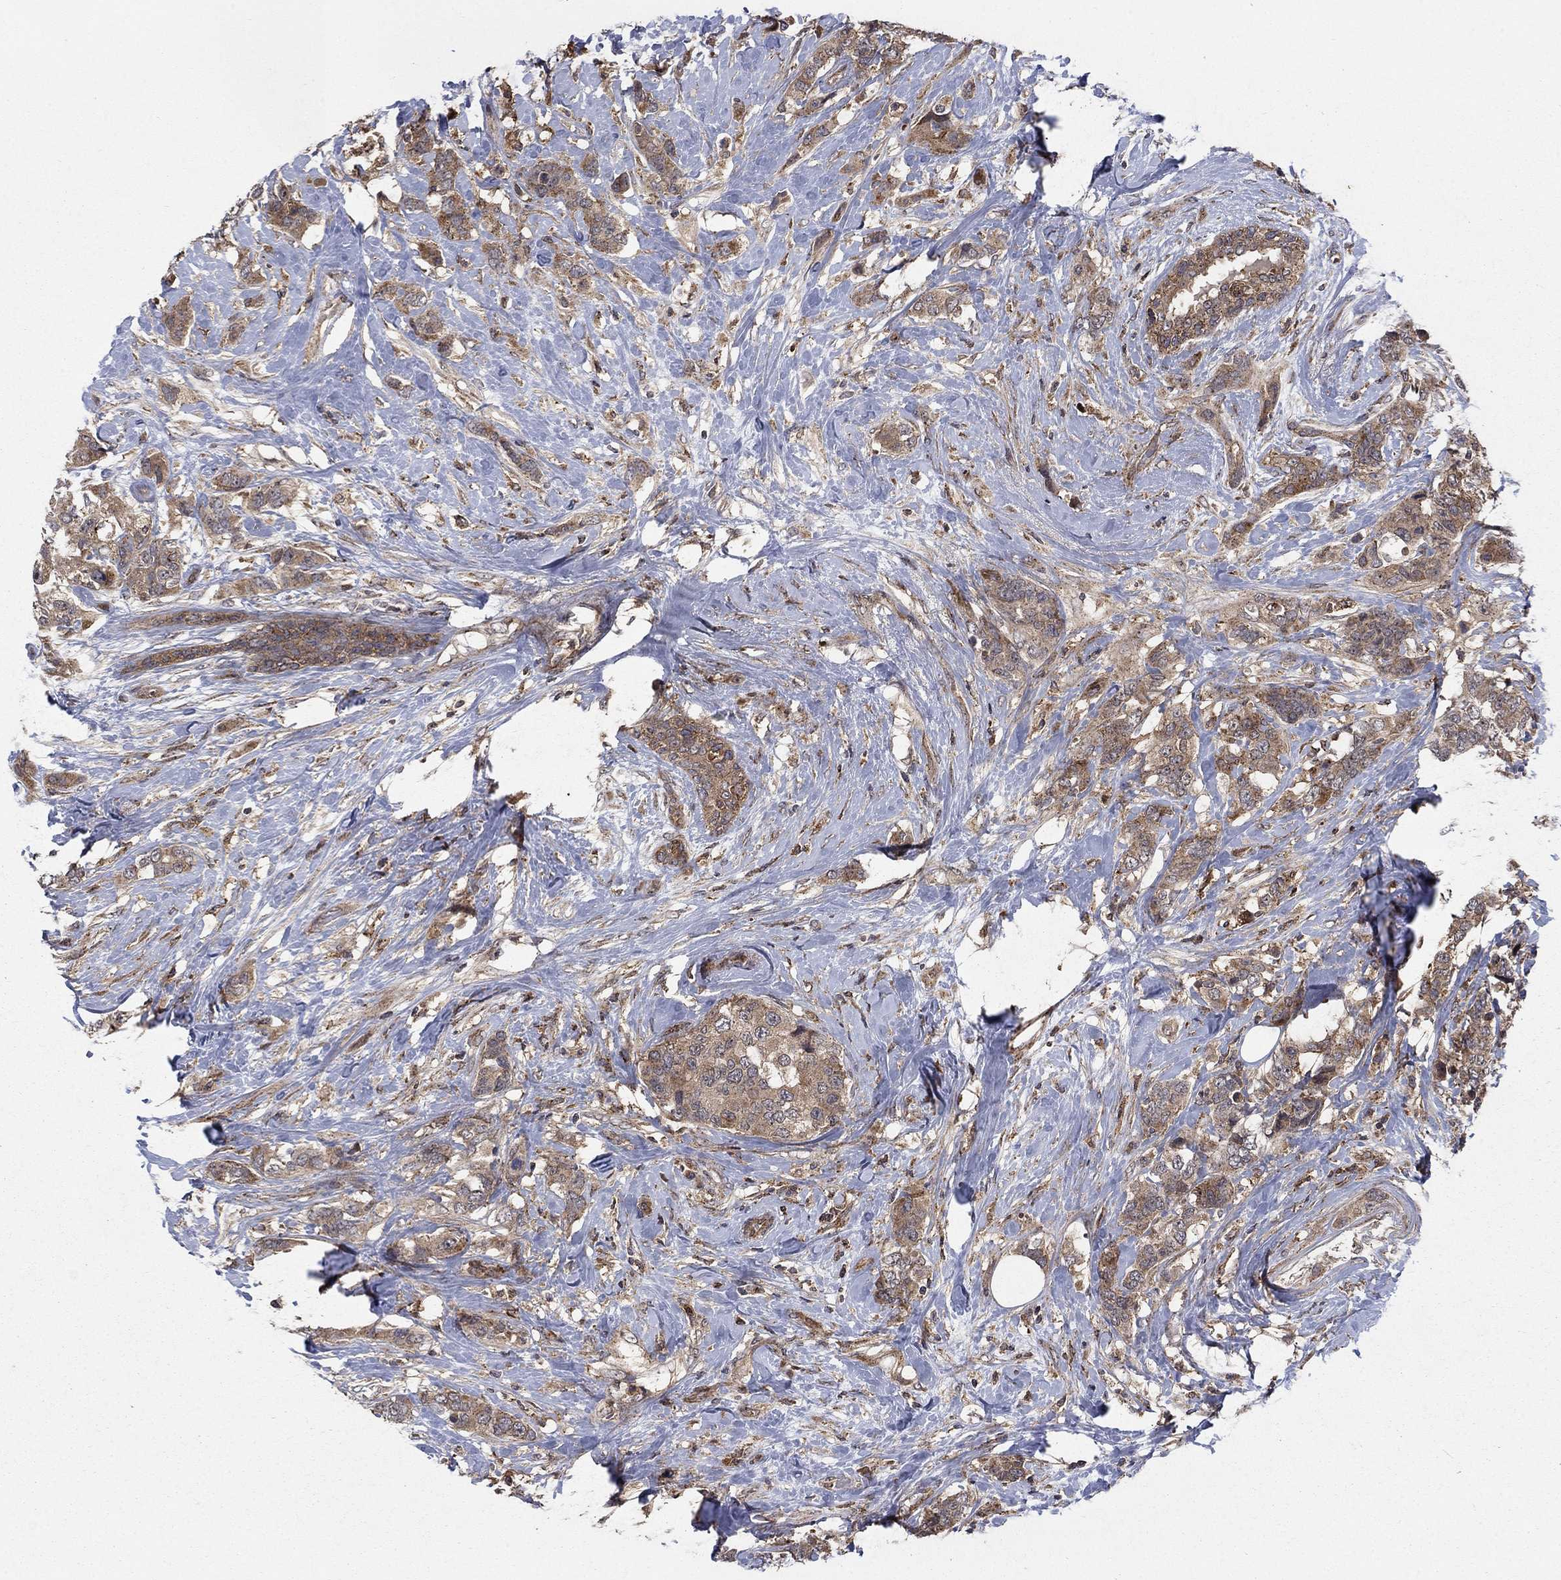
{"staining": {"intensity": "weak", "quantity": ">75%", "location": "cytoplasmic/membranous"}, "tissue": "breast cancer", "cell_type": "Tumor cells", "image_type": "cancer", "snomed": [{"axis": "morphology", "description": "Lobular carcinoma"}, {"axis": "topography", "description": "Breast"}], "caption": "An image of lobular carcinoma (breast) stained for a protein shows weak cytoplasmic/membranous brown staining in tumor cells. The staining was performed using DAB (3,3'-diaminobenzidine), with brown indicating positive protein expression. Nuclei are stained blue with hematoxylin.", "gene": "IFI35", "patient": {"sex": "female", "age": 59}}